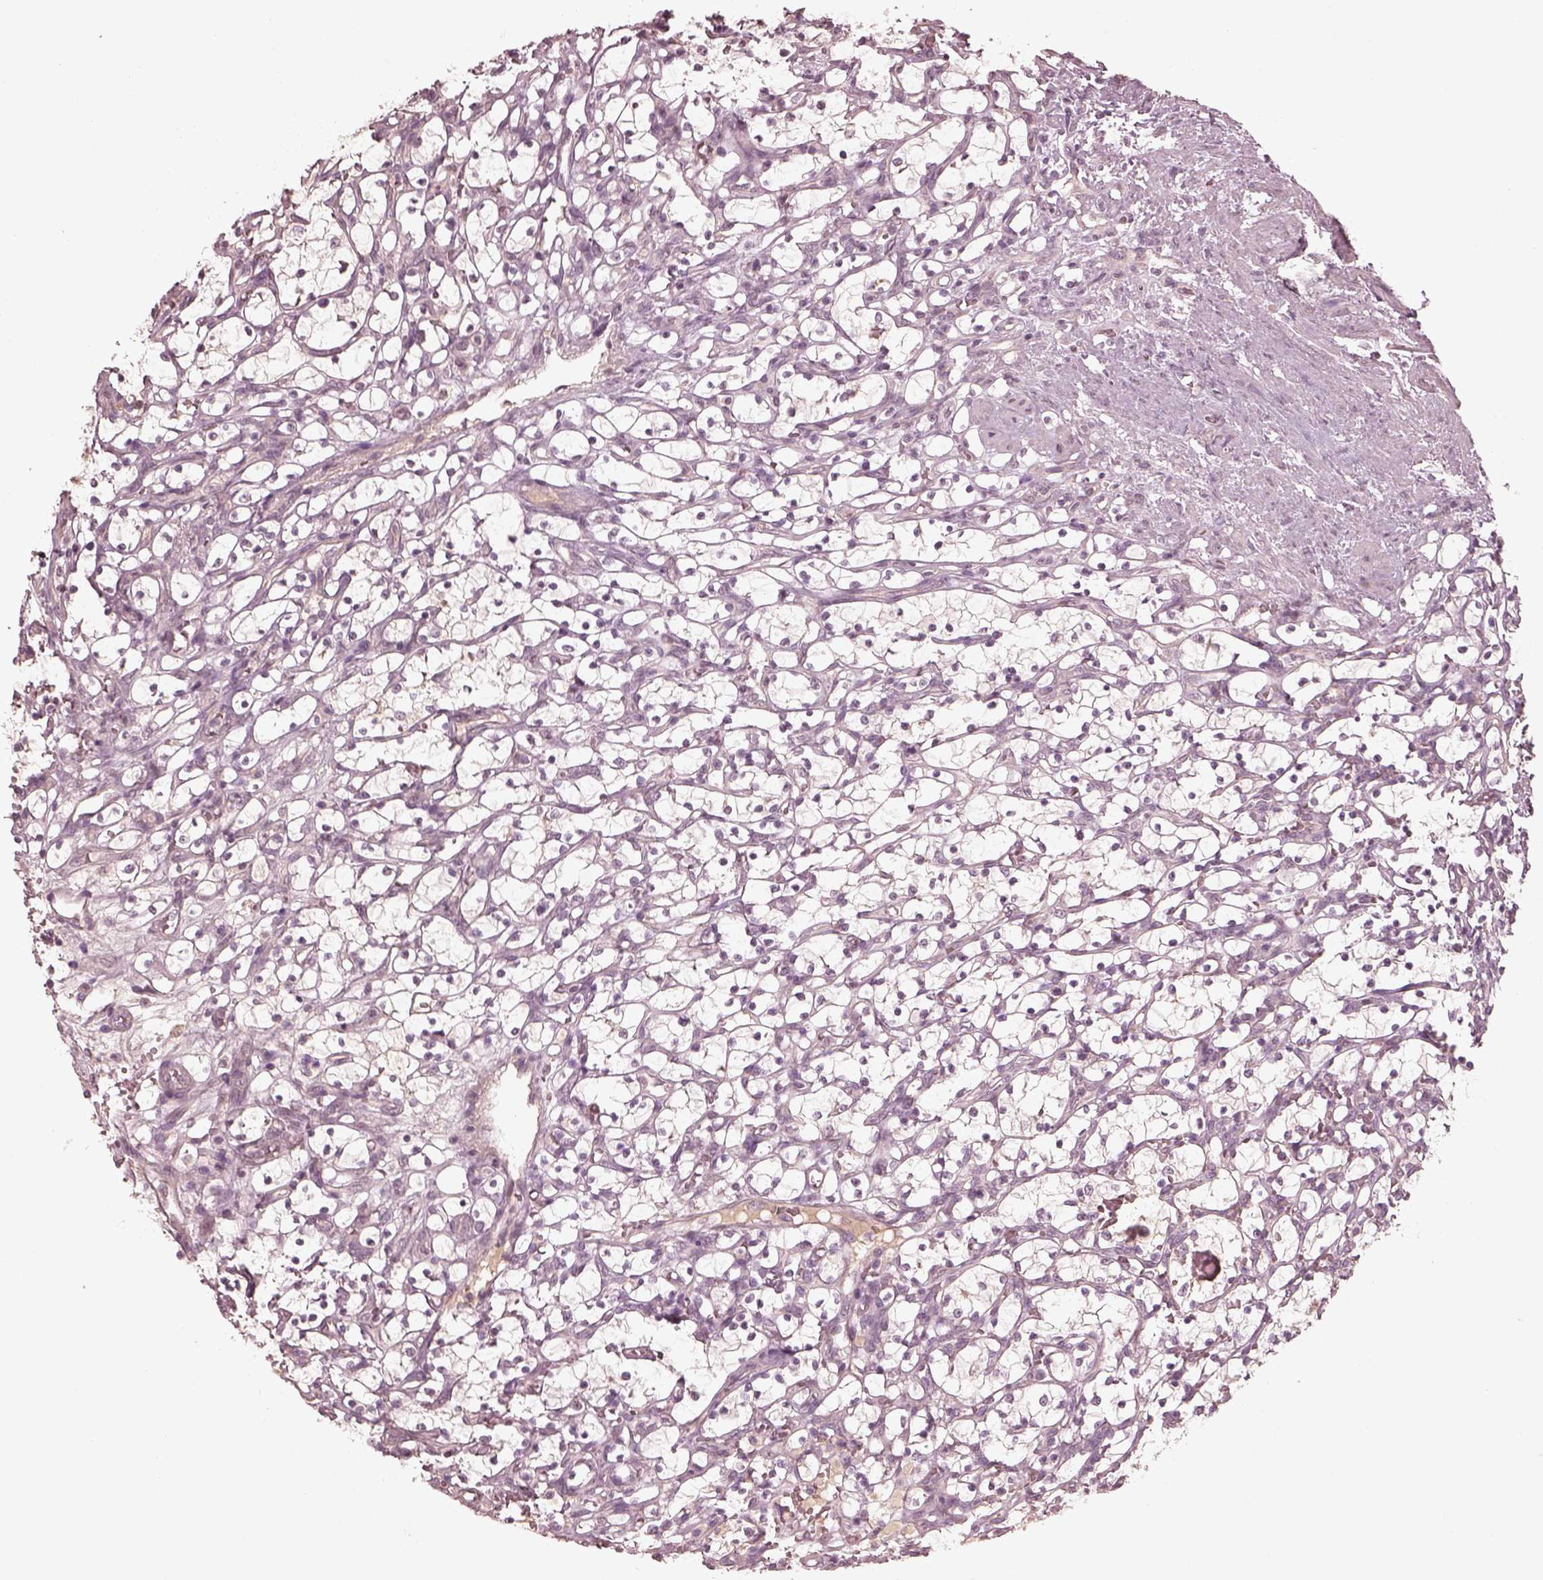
{"staining": {"intensity": "negative", "quantity": "none", "location": "none"}, "tissue": "renal cancer", "cell_type": "Tumor cells", "image_type": "cancer", "snomed": [{"axis": "morphology", "description": "Adenocarcinoma, NOS"}, {"axis": "topography", "description": "Kidney"}], "caption": "Tumor cells show no significant protein positivity in renal adenocarcinoma.", "gene": "VWA5B1", "patient": {"sex": "female", "age": 69}}